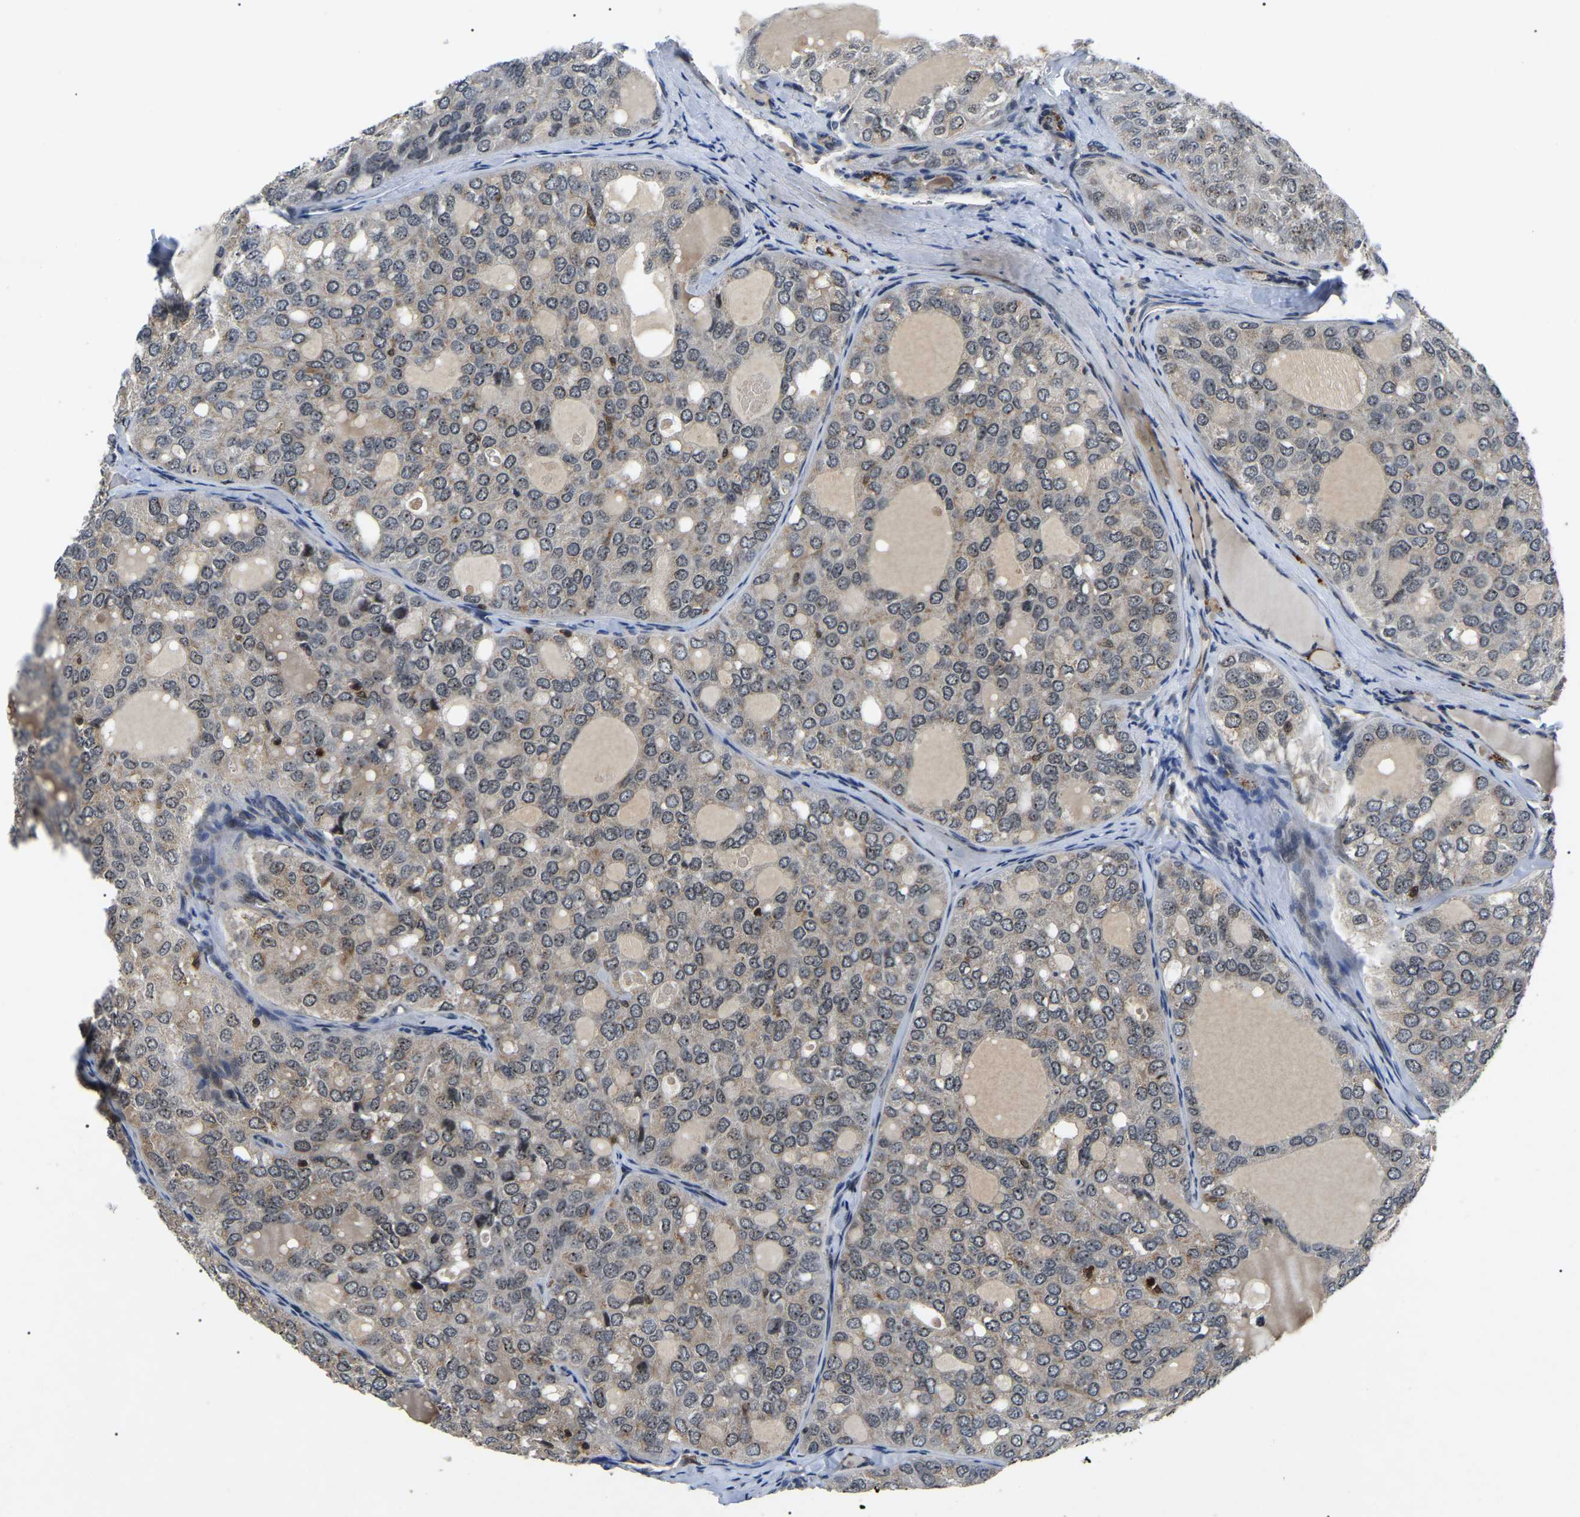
{"staining": {"intensity": "negative", "quantity": "none", "location": "none"}, "tissue": "thyroid cancer", "cell_type": "Tumor cells", "image_type": "cancer", "snomed": [{"axis": "morphology", "description": "Follicular adenoma carcinoma, NOS"}, {"axis": "topography", "description": "Thyroid gland"}], "caption": "Immunohistochemistry (IHC) of thyroid follicular adenoma carcinoma reveals no positivity in tumor cells.", "gene": "RBM28", "patient": {"sex": "male", "age": 75}}